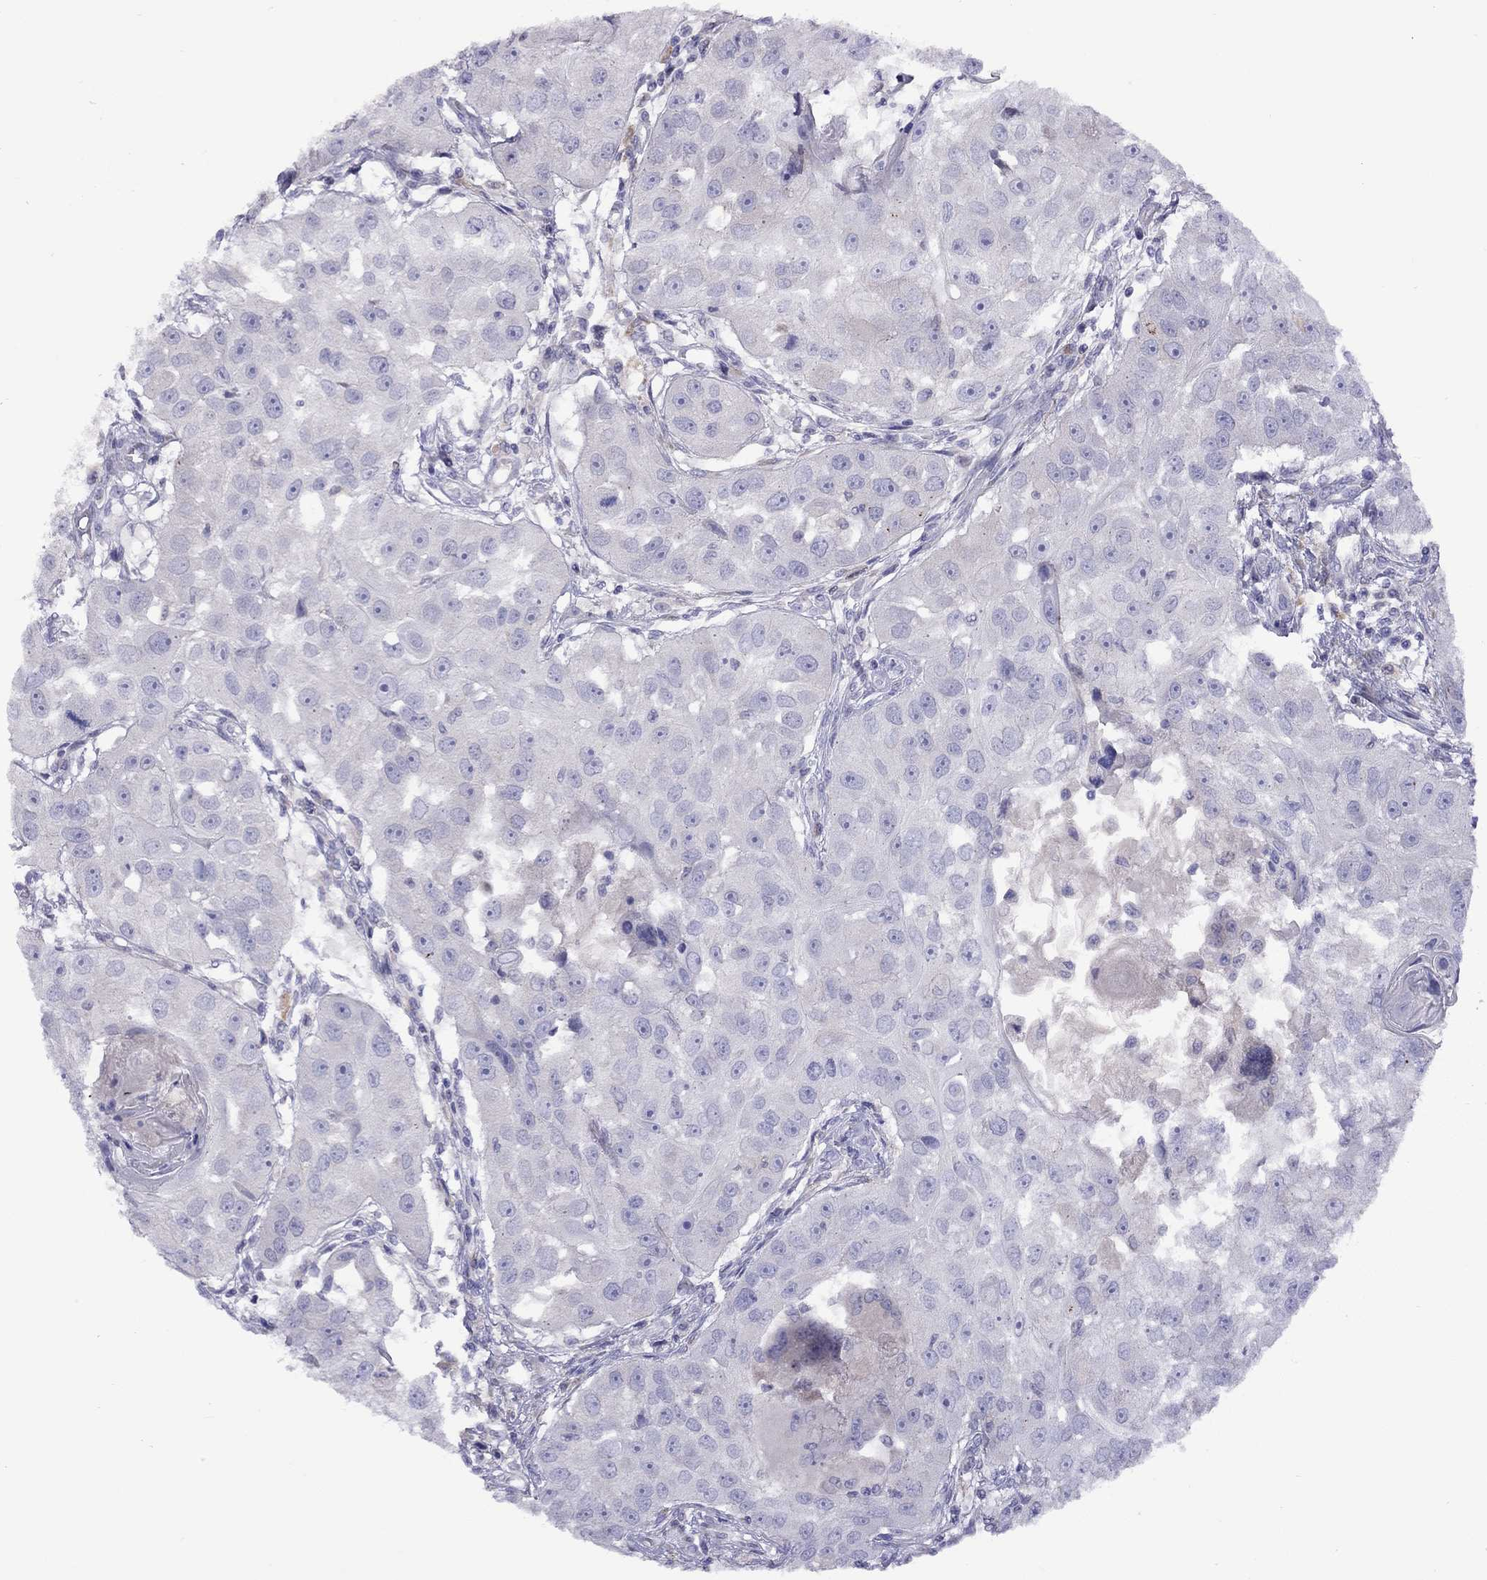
{"staining": {"intensity": "negative", "quantity": "none", "location": "none"}, "tissue": "head and neck cancer", "cell_type": "Tumor cells", "image_type": "cancer", "snomed": [{"axis": "morphology", "description": "Squamous cell carcinoma, NOS"}, {"axis": "topography", "description": "Head-Neck"}], "caption": "High magnification brightfield microscopy of head and neck cancer stained with DAB (3,3'-diaminobenzidine) (brown) and counterstained with hematoxylin (blue): tumor cells show no significant positivity.", "gene": "CPNE4", "patient": {"sex": "male", "age": 51}}